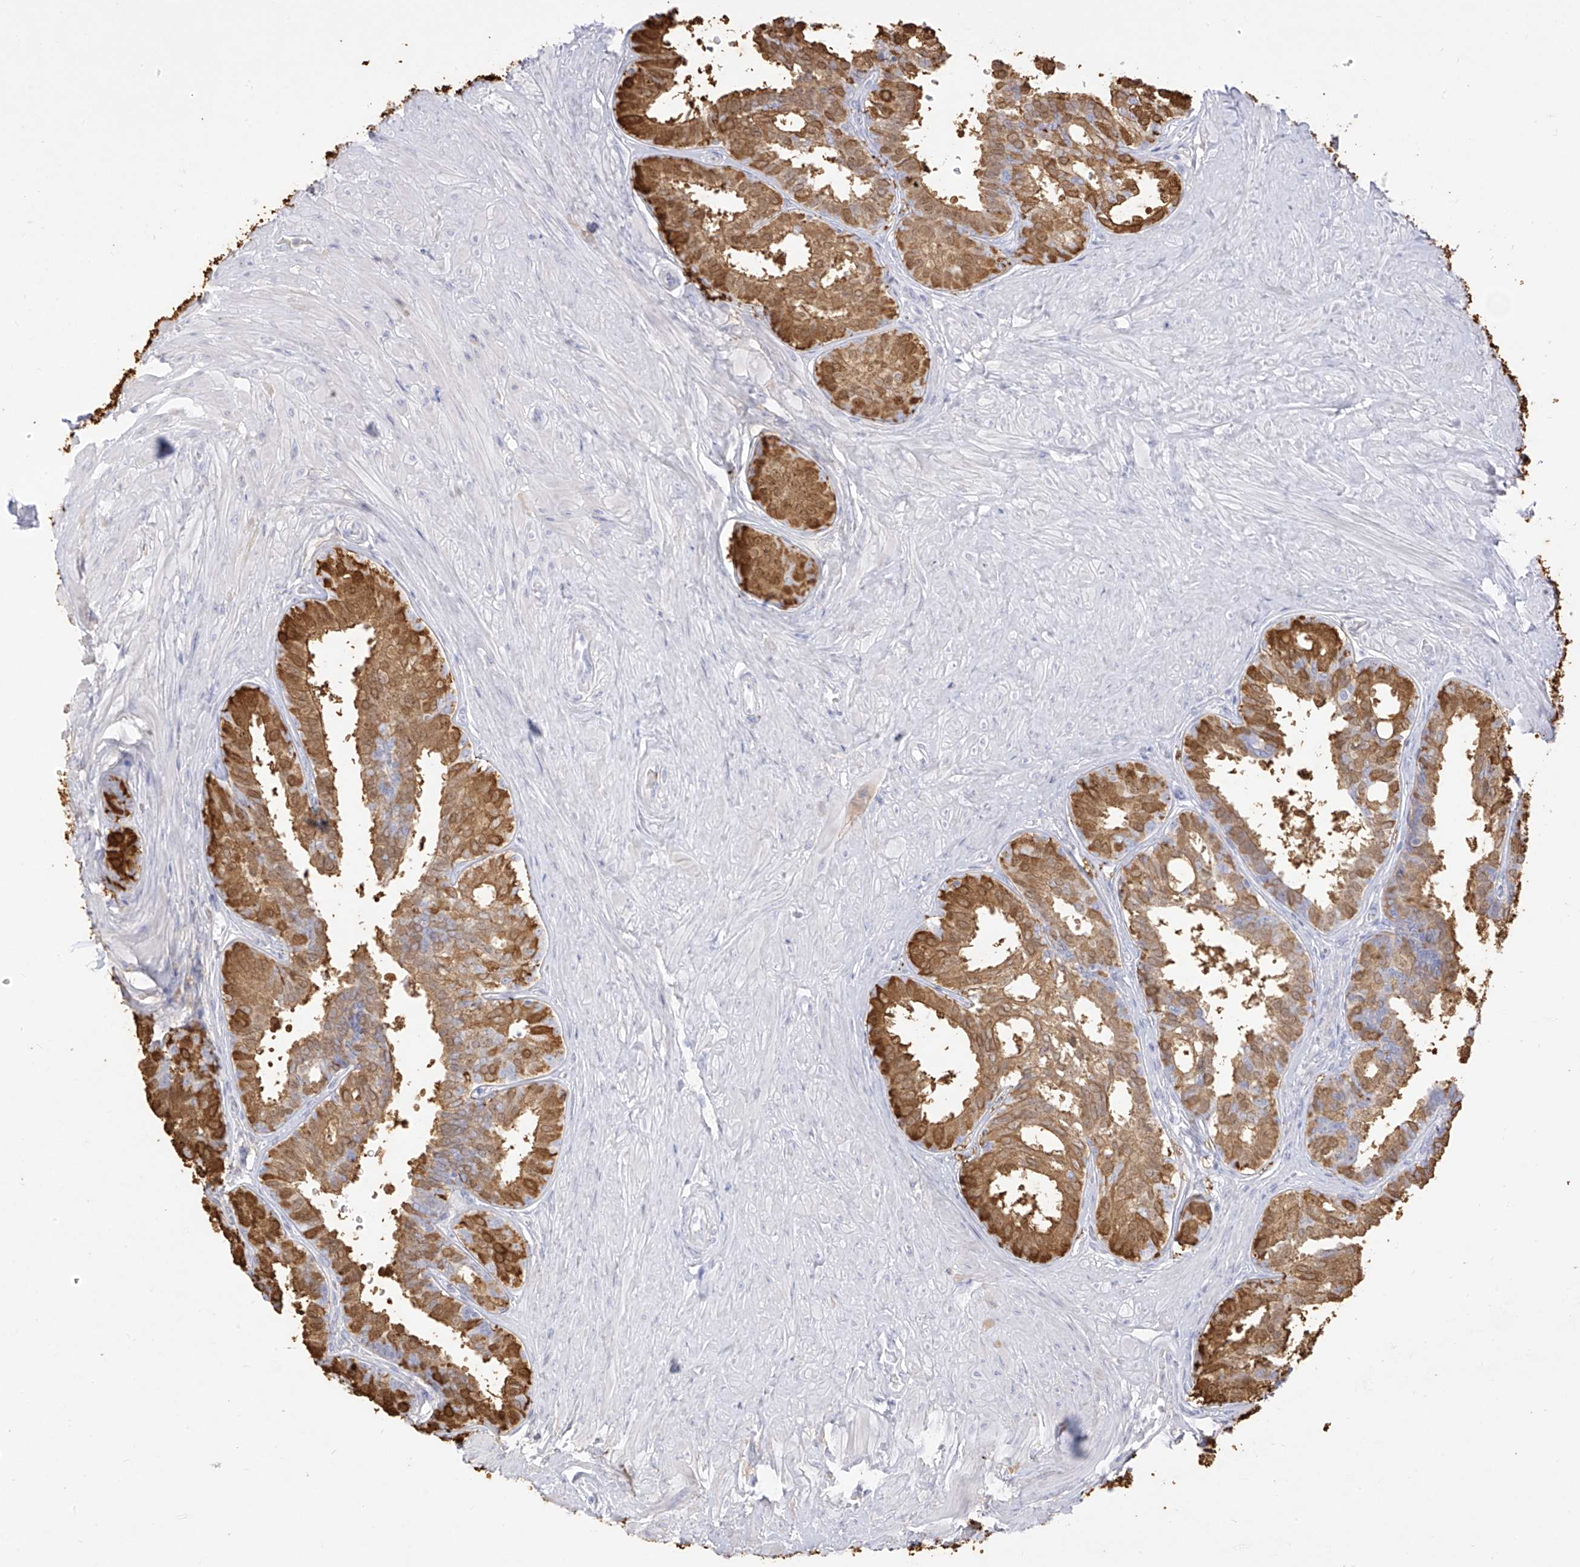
{"staining": {"intensity": "moderate", "quantity": "25%-75%", "location": "cytoplasmic/membranous"}, "tissue": "prostate", "cell_type": "Glandular cells", "image_type": "normal", "snomed": [{"axis": "morphology", "description": "Normal tissue, NOS"}, {"axis": "topography", "description": "Prostate"}], "caption": "Brown immunohistochemical staining in unremarkable prostate exhibits moderate cytoplasmic/membranous positivity in about 25%-75% of glandular cells. (DAB (3,3'-diaminobenzidine) IHC with brightfield microscopy, high magnification).", "gene": "TGM4", "patient": {"sex": "male", "age": 48}}